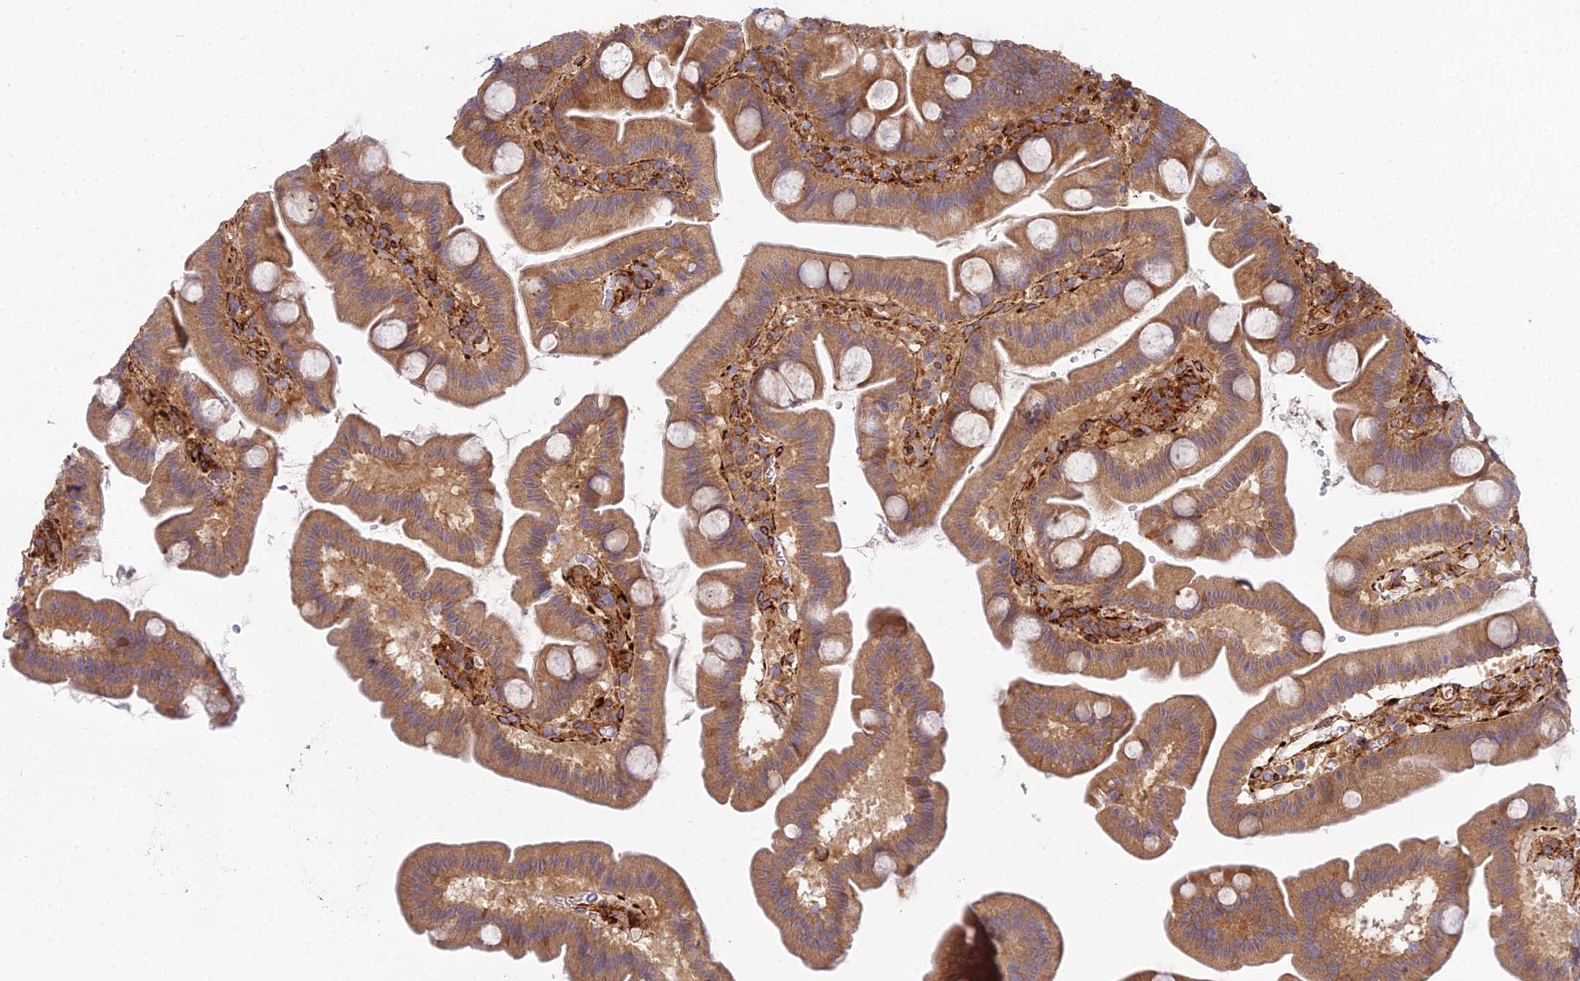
{"staining": {"intensity": "moderate", "quantity": ">75%", "location": "cytoplasmic/membranous"}, "tissue": "small intestine", "cell_type": "Glandular cells", "image_type": "normal", "snomed": [{"axis": "morphology", "description": "Normal tissue, NOS"}, {"axis": "topography", "description": "Small intestine"}], "caption": "Immunohistochemistry photomicrograph of benign human small intestine stained for a protein (brown), which shows medium levels of moderate cytoplasmic/membranous staining in approximately >75% of glandular cells.", "gene": "NDUFAF7", "patient": {"sex": "female", "age": 68}}